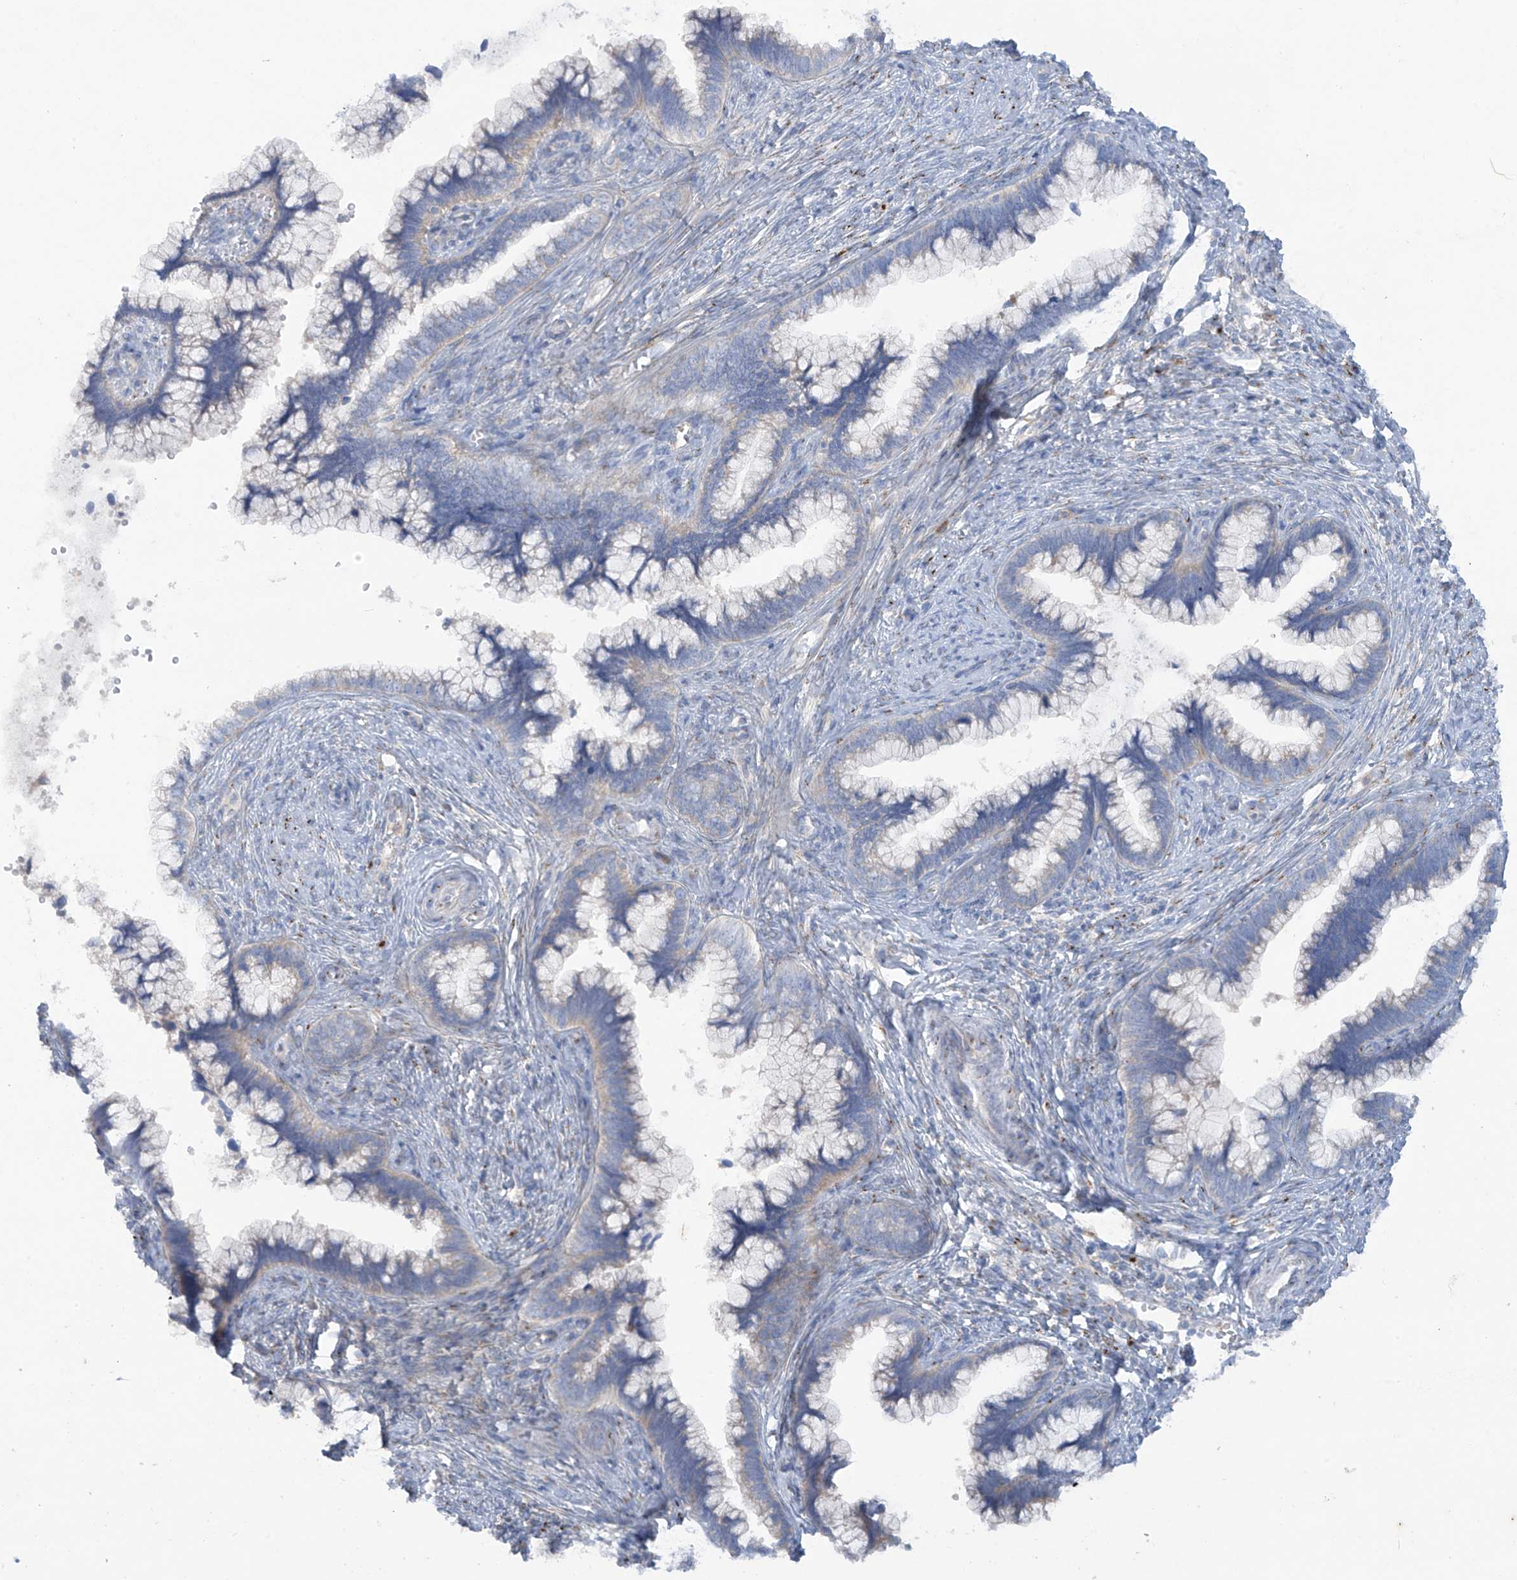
{"staining": {"intensity": "negative", "quantity": "none", "location": "none"}, "tissue": "cervical cancer", "cell_type": "Tumor cells", "image_type": "cancer", "snomed": [{"axis": "morphology", "description": "Adenocarcinoma, NOS"}, {"axis": "topography", "description": "Cervix"}], "caption": "Immunohistochemical staining of cervical adenocarcinoma demonstrates no significant positivity in tumor cells.", "gene": "TRMT2B", "patient": {"sex": "female", "age": 44}}